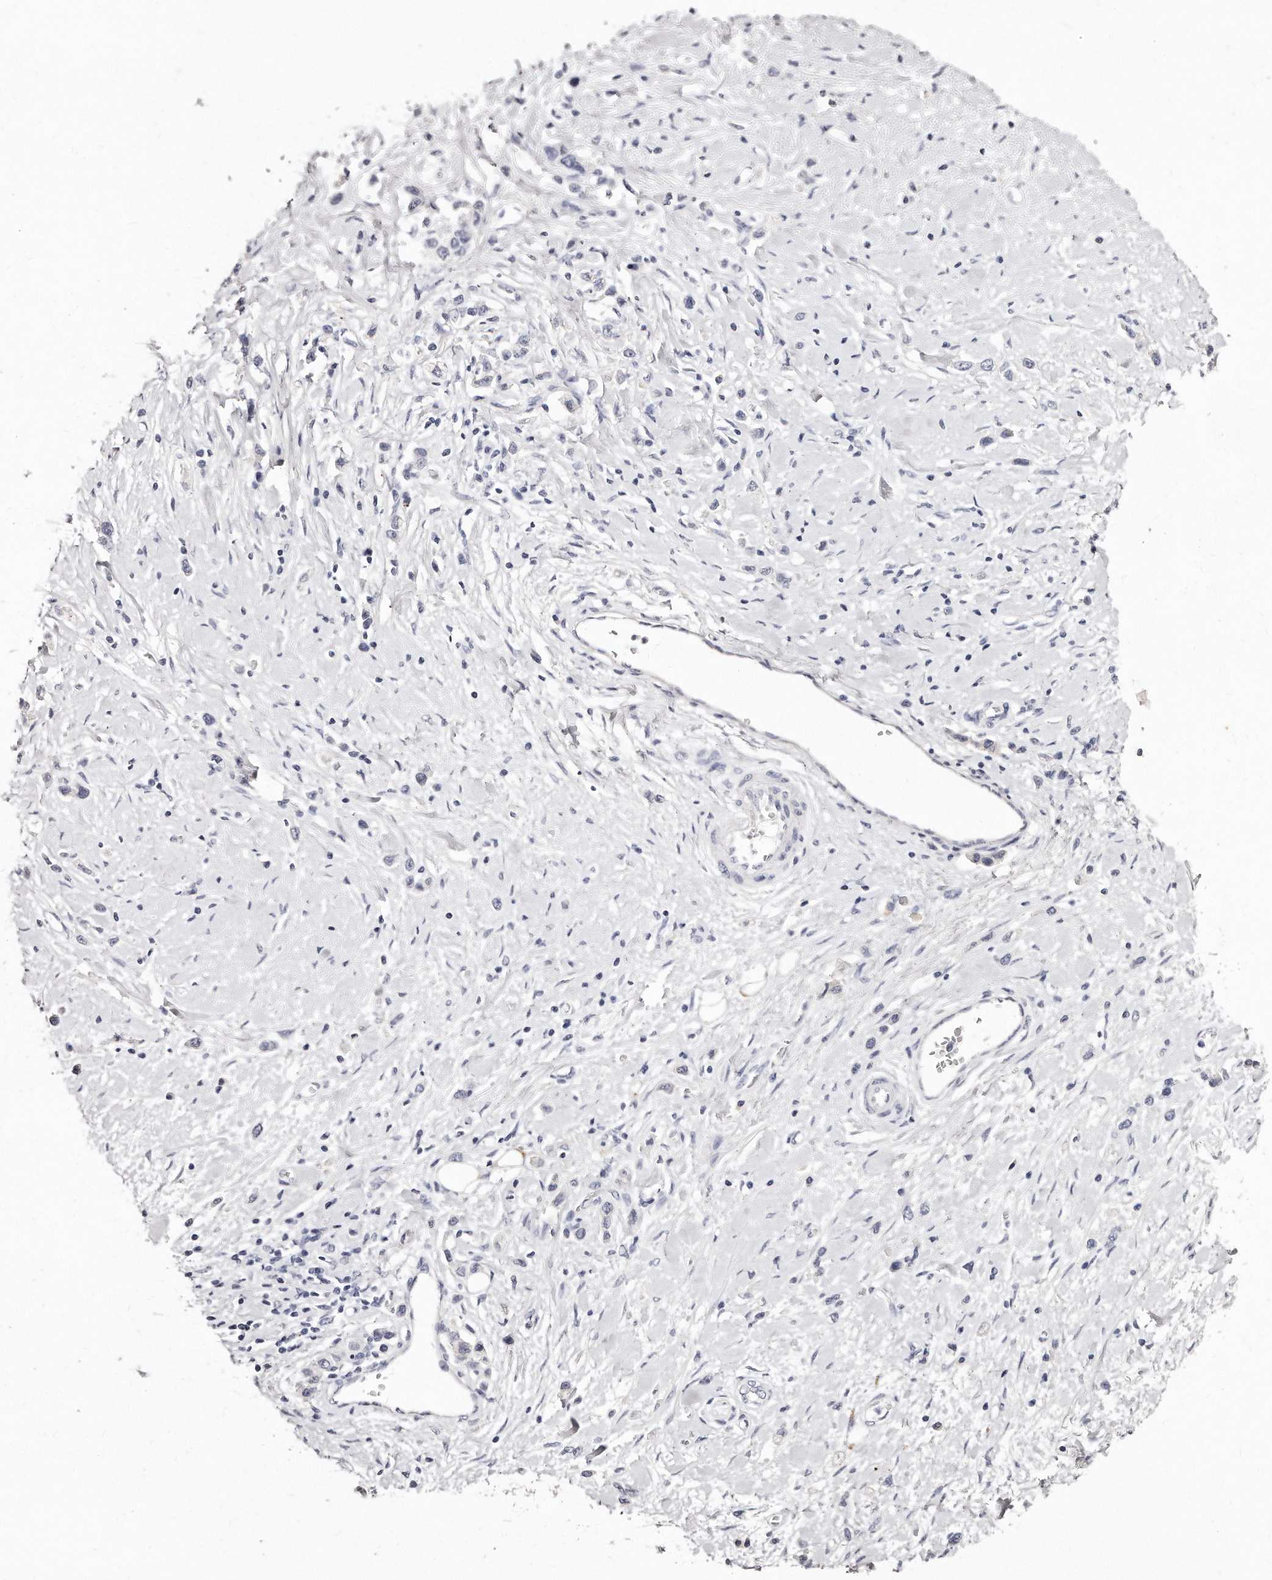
{"staining": {"intensity": "negative", "quantity": "none", "location": "none"}, "tissue": "stomach cancer", "cell_type": "Tumor cells", "image_type": "cancer", "snomed": [{"axis": "morphology", "description": "Adenocarcinoma, NOS"}, {"axis": "topography", "description": "Stomach"}], "caption": "IHC of adenocarcinoma (stomach) exhibits no positivity in tumor cells.", "gene": "GDA", "patient": {"sex": "female", "age": 65}}